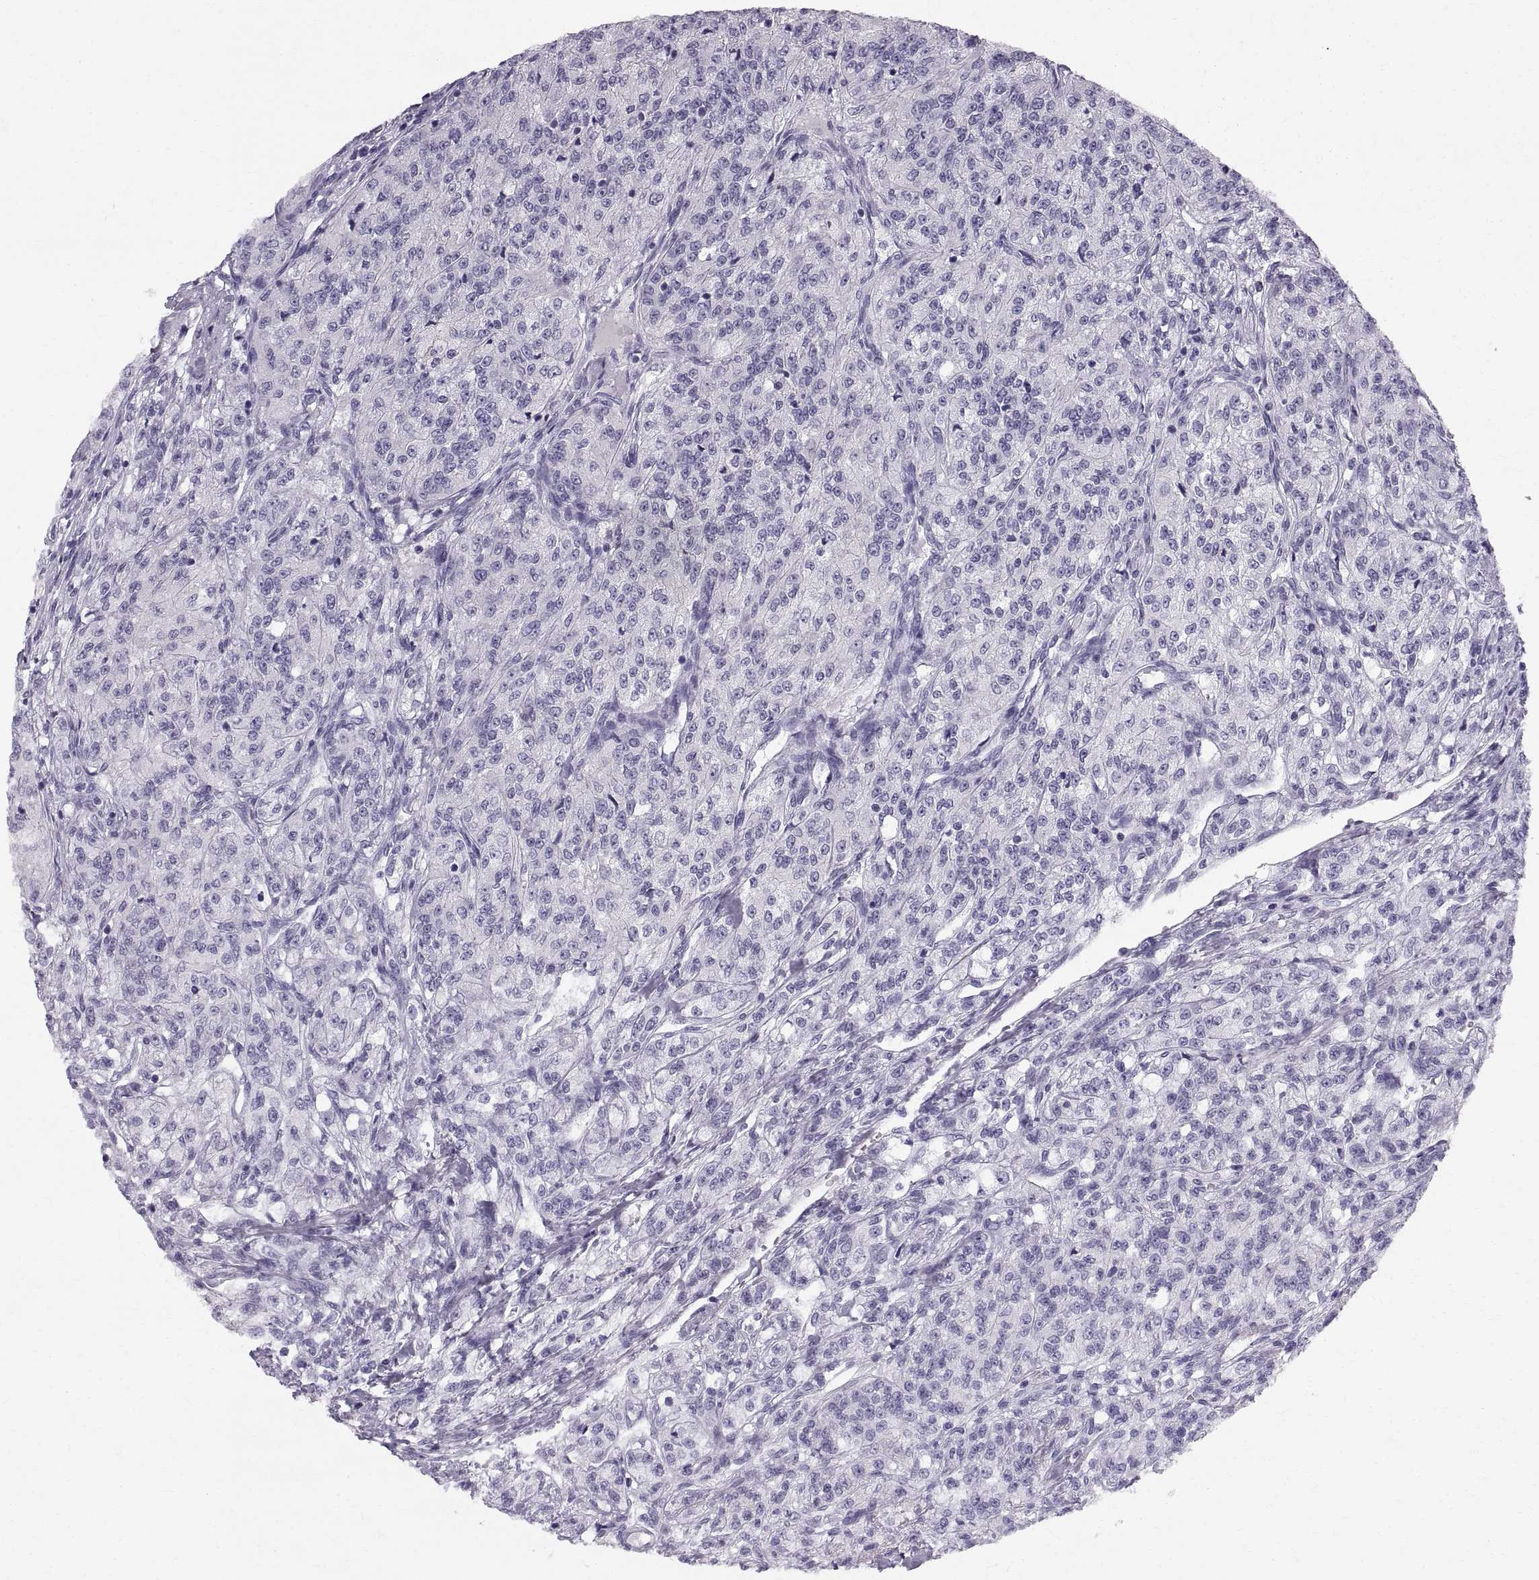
{"staining": {"intensity": "negative", "quantity": "none", "location": "none"}, "tissue": "renal cancer", "cell_type": "Tumor cells", "image_type": "cancer", "snomed": [{"axis": "morphology", "description": "Adenocarcinoma, NOS"}, {"axis": "topography", "description": "Kidney"}], "caption": "An image of renal cancer stained for a protein exhibits no brown staining in tumor cells.", "gene": "SLC22A6", "patient": {"sex": "female", "age": 63}}